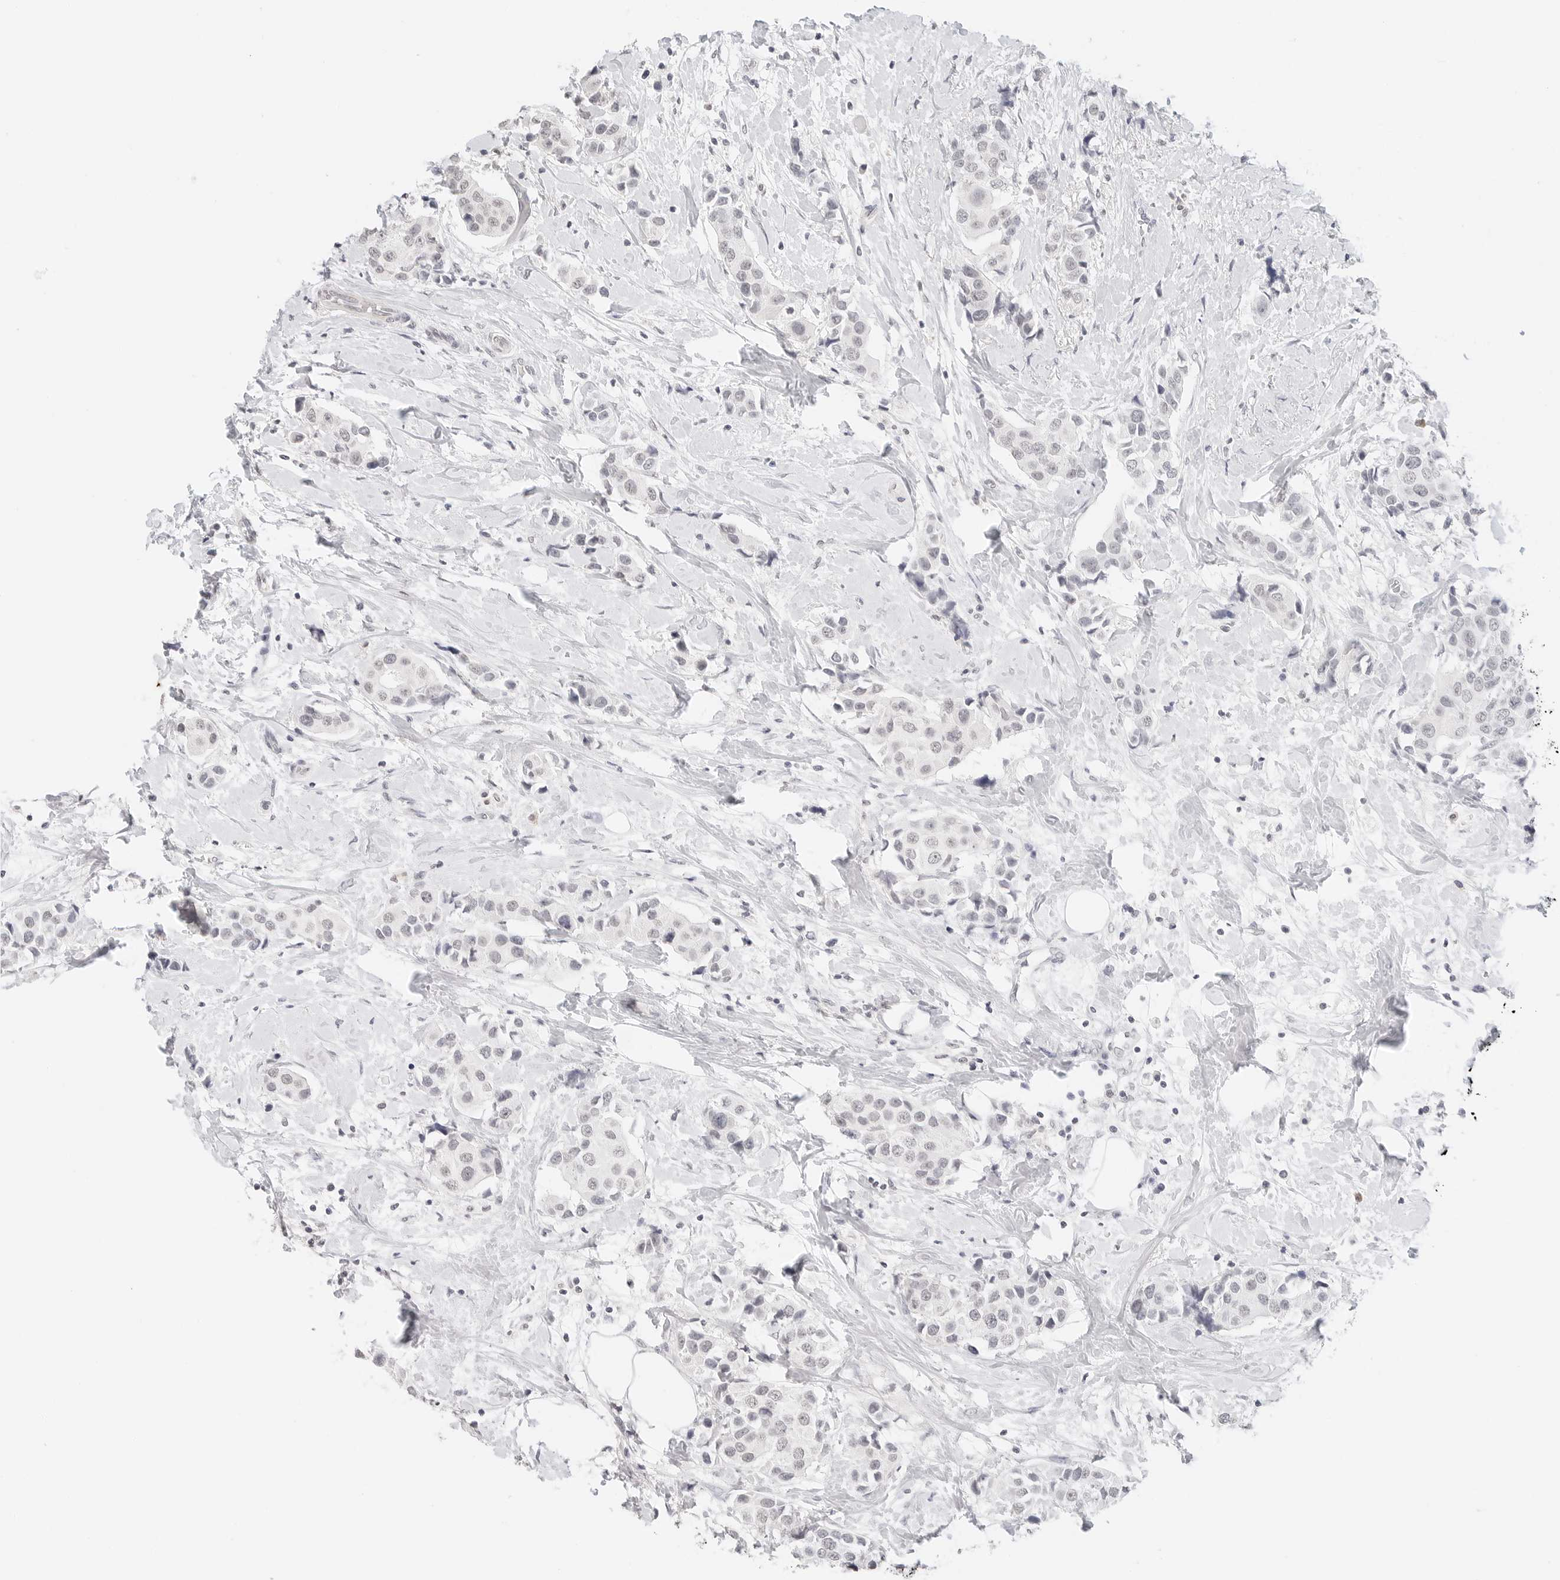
{"staining": {"intensity": "negative", "quantity": "none", "location": "none"}, "tissue": "breast cancer", "cell_type": "Tumor cells", "image_type": "cancer", "snomed": [{"axis": "morphology", "description": "Normal tissue, NOS"}, {"axis": "morphology", "description": "Duct carcinoma"}, {"axis": "topography", "description": "Breast"}], "caption": "Breast cancer was stained to show a protein in brown. There is no significant expression in tumor cells.", "gene": "GPR34", "patient": {"sex": "female", "age": 39}}